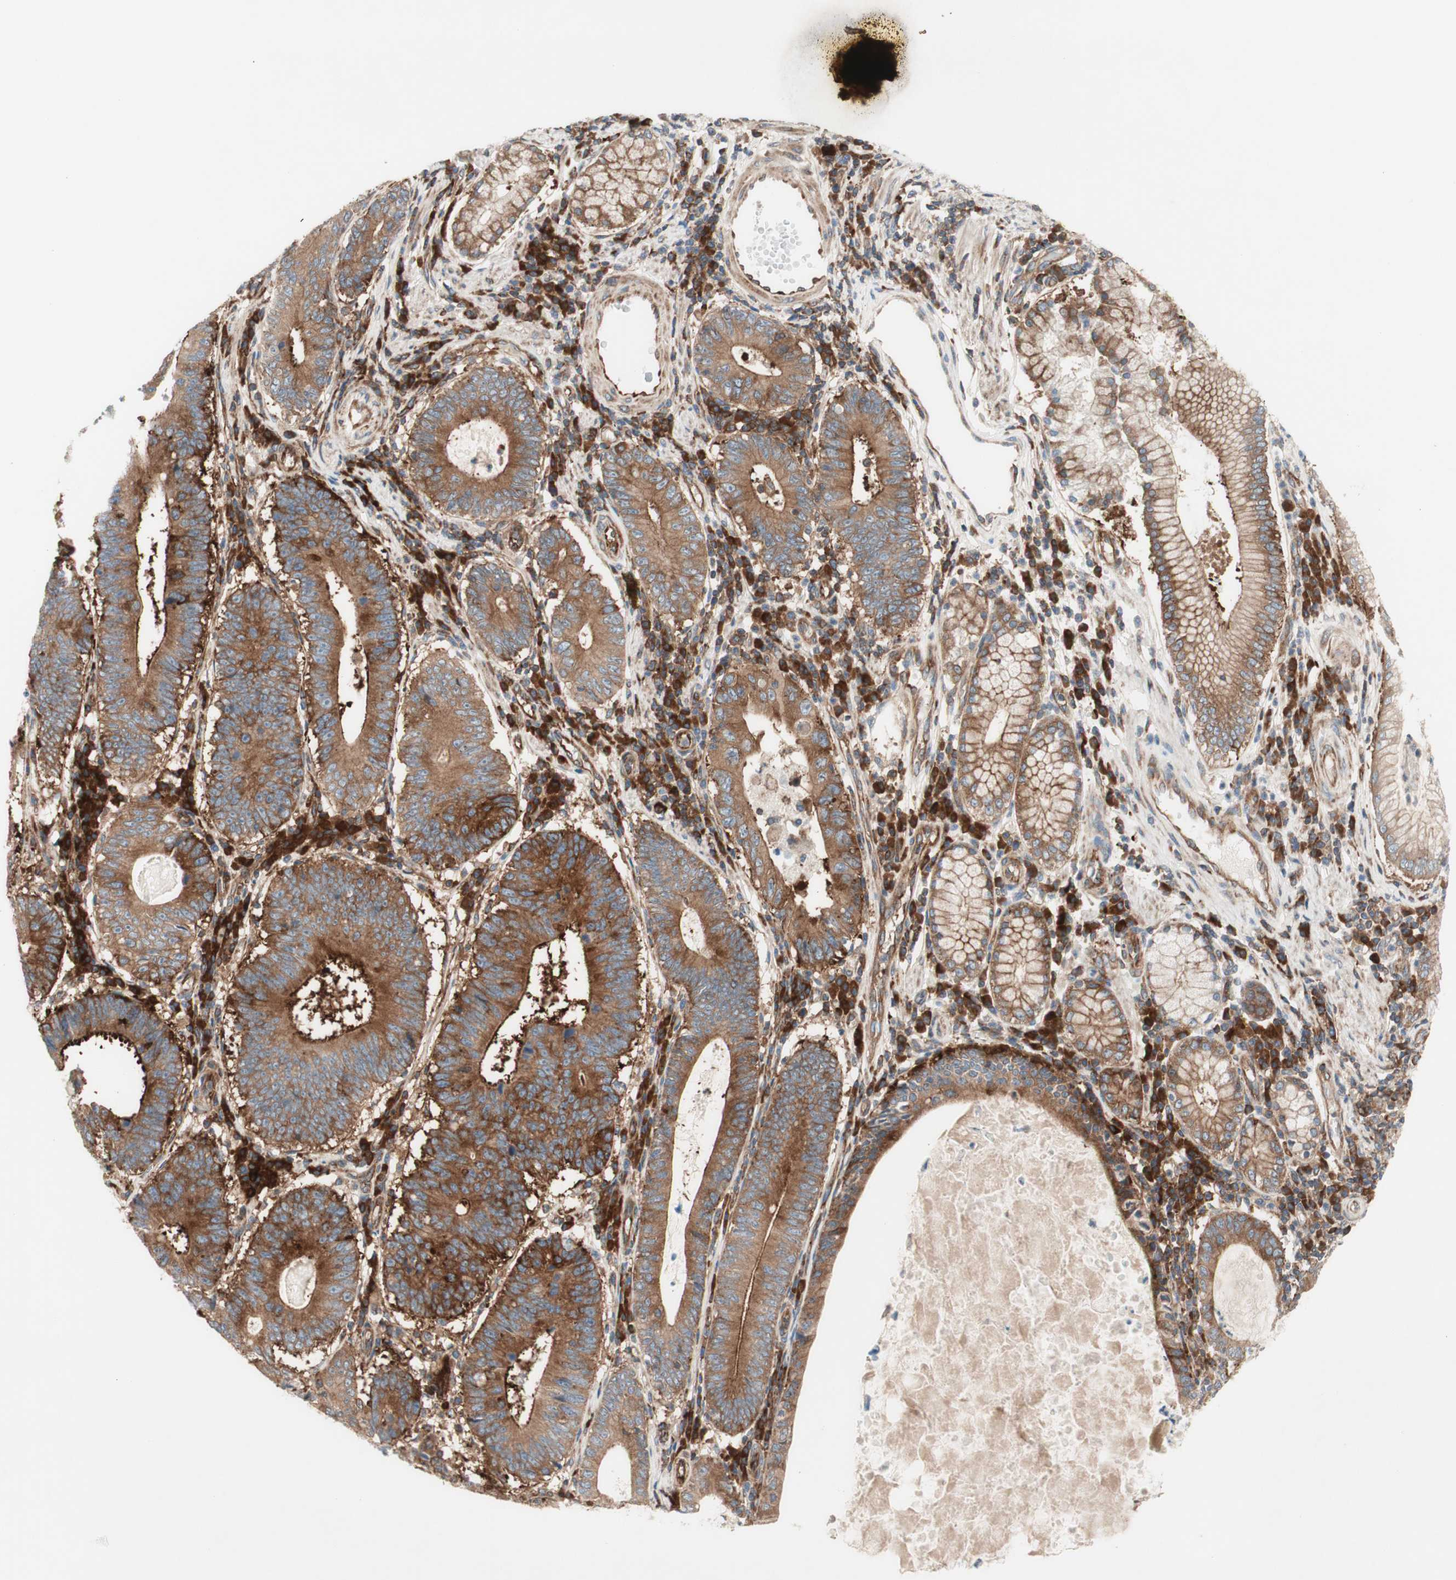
{"staining": {"intensity": "moderate", "quantity": ">75%", "location": "cytoplasmic/membranous"}, "tissue": "stomach cancer", "cell_type": "Tumor cells", "image_type": "cancer", "snomed": [{"axis": "morphology", "description": "Adenocarcinoma, NOS"}, {"axis": "topography", "description": "Stomach"}], "caption": "Immunohistochemistry (DAB (3,3'-diaminobenzidine)) staining of human stomach adenocarcinoma displays moderate cytoplasmic/membranous protein staining in about >75% of tumor cells. (Stains: DAB (3,3'-diaminobenzidine) in brown, nuclei in blue, Microscopy: brightfield microscopy at high magnification).", "gene": "CCN4", "patient": {"sex": "male", "age": 59}}